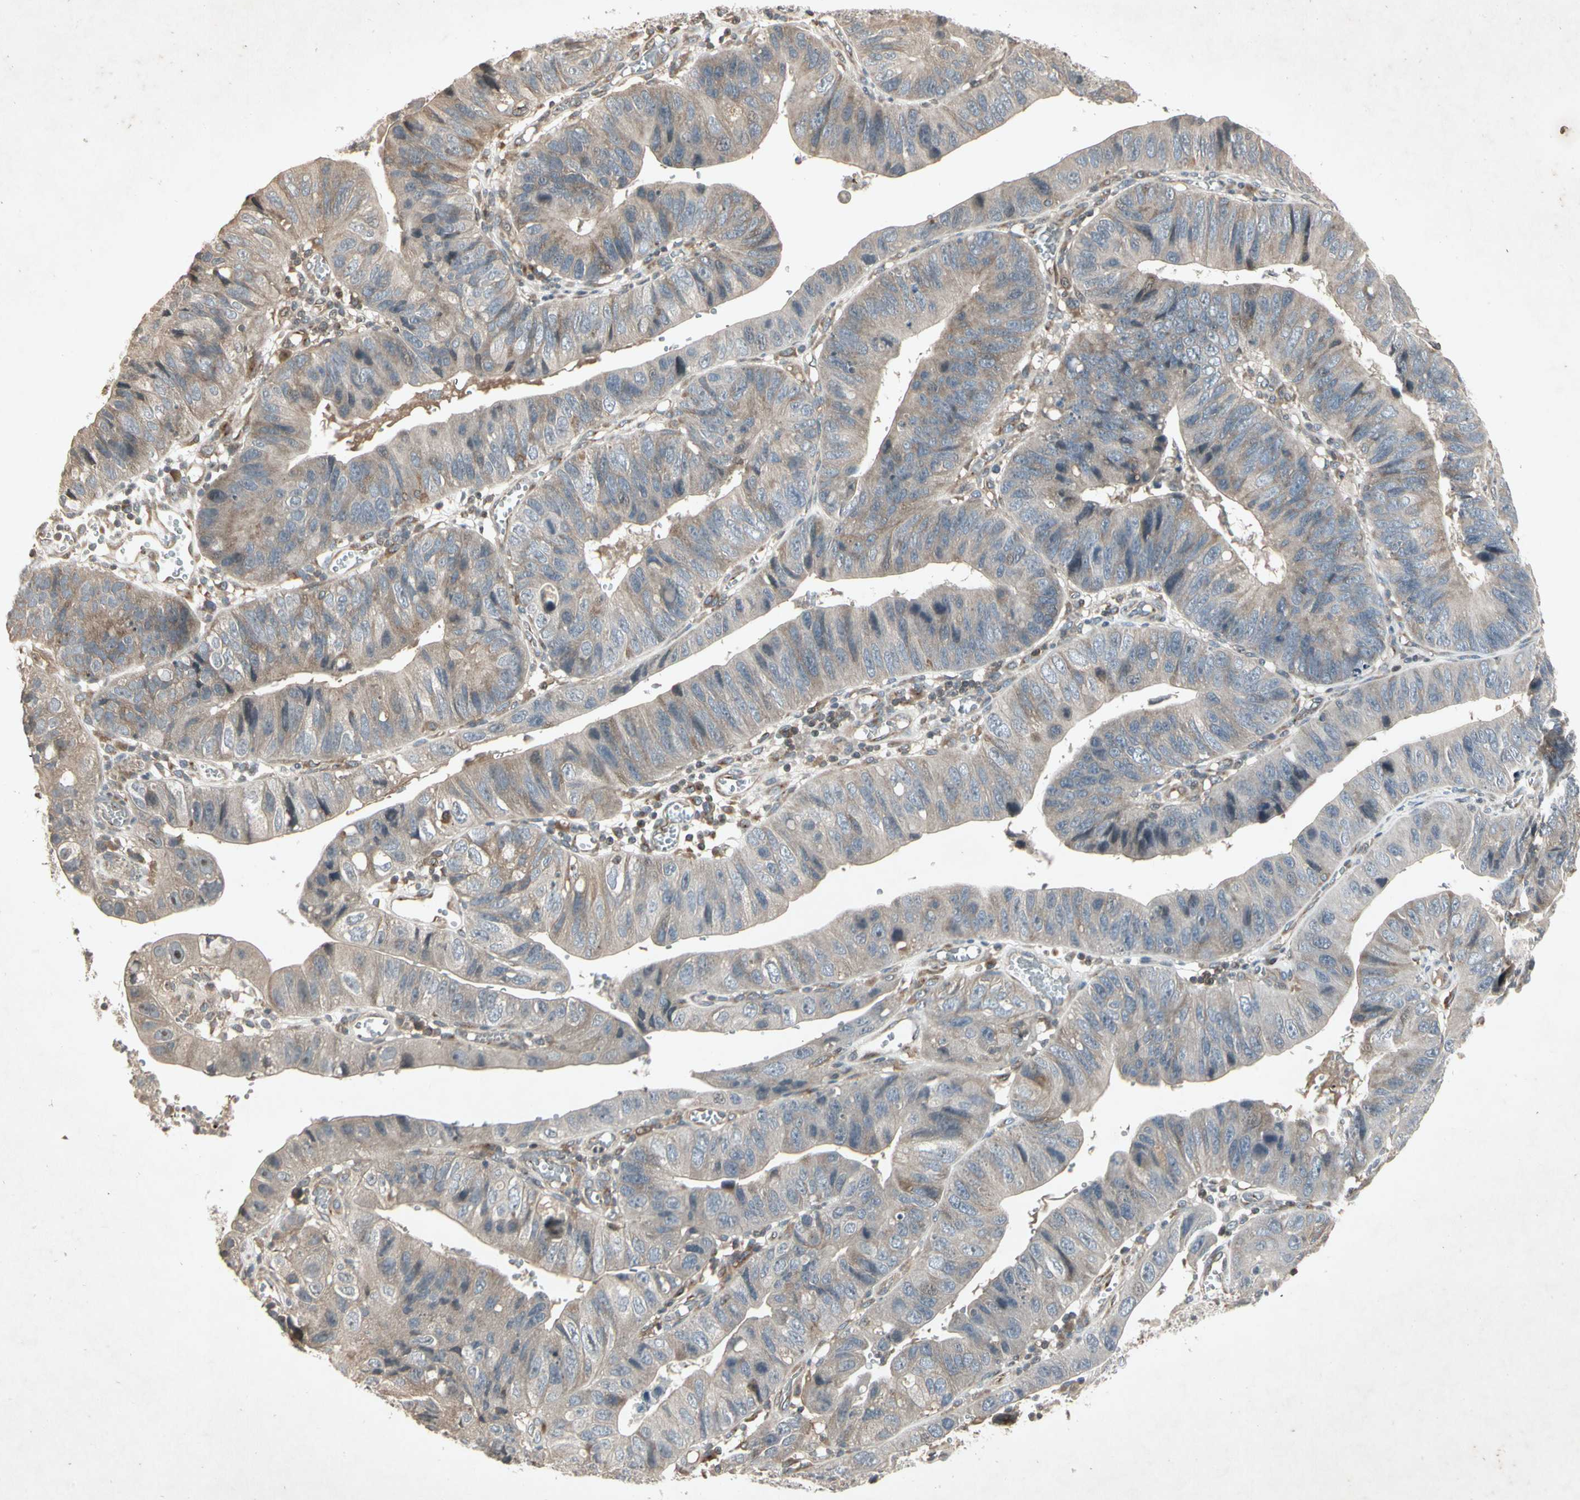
{"staining": {"intensity": "weak", "quantity": "25%-75%", "location": "cytoplasmic/membranous"}, "tissue": "stomach cancer", "cell_type": "Tumor cells", "image_type": "cancer", "snomed": [{"axis": "morphology", "description": "Adenocarcinoma, NOS"}, {"axis": "topography", "description": "Stomach"}], "caption": "An immunohistochemistry histopathology image of neoplastic tissue is shown. Protein staining in brown labels weak cytoplasmic/membranous positivity in stomach cancer (adenocarcinoma) within tumor cells.", "gene": "TEK", "patient": {"sex": "male", "age": 59}}